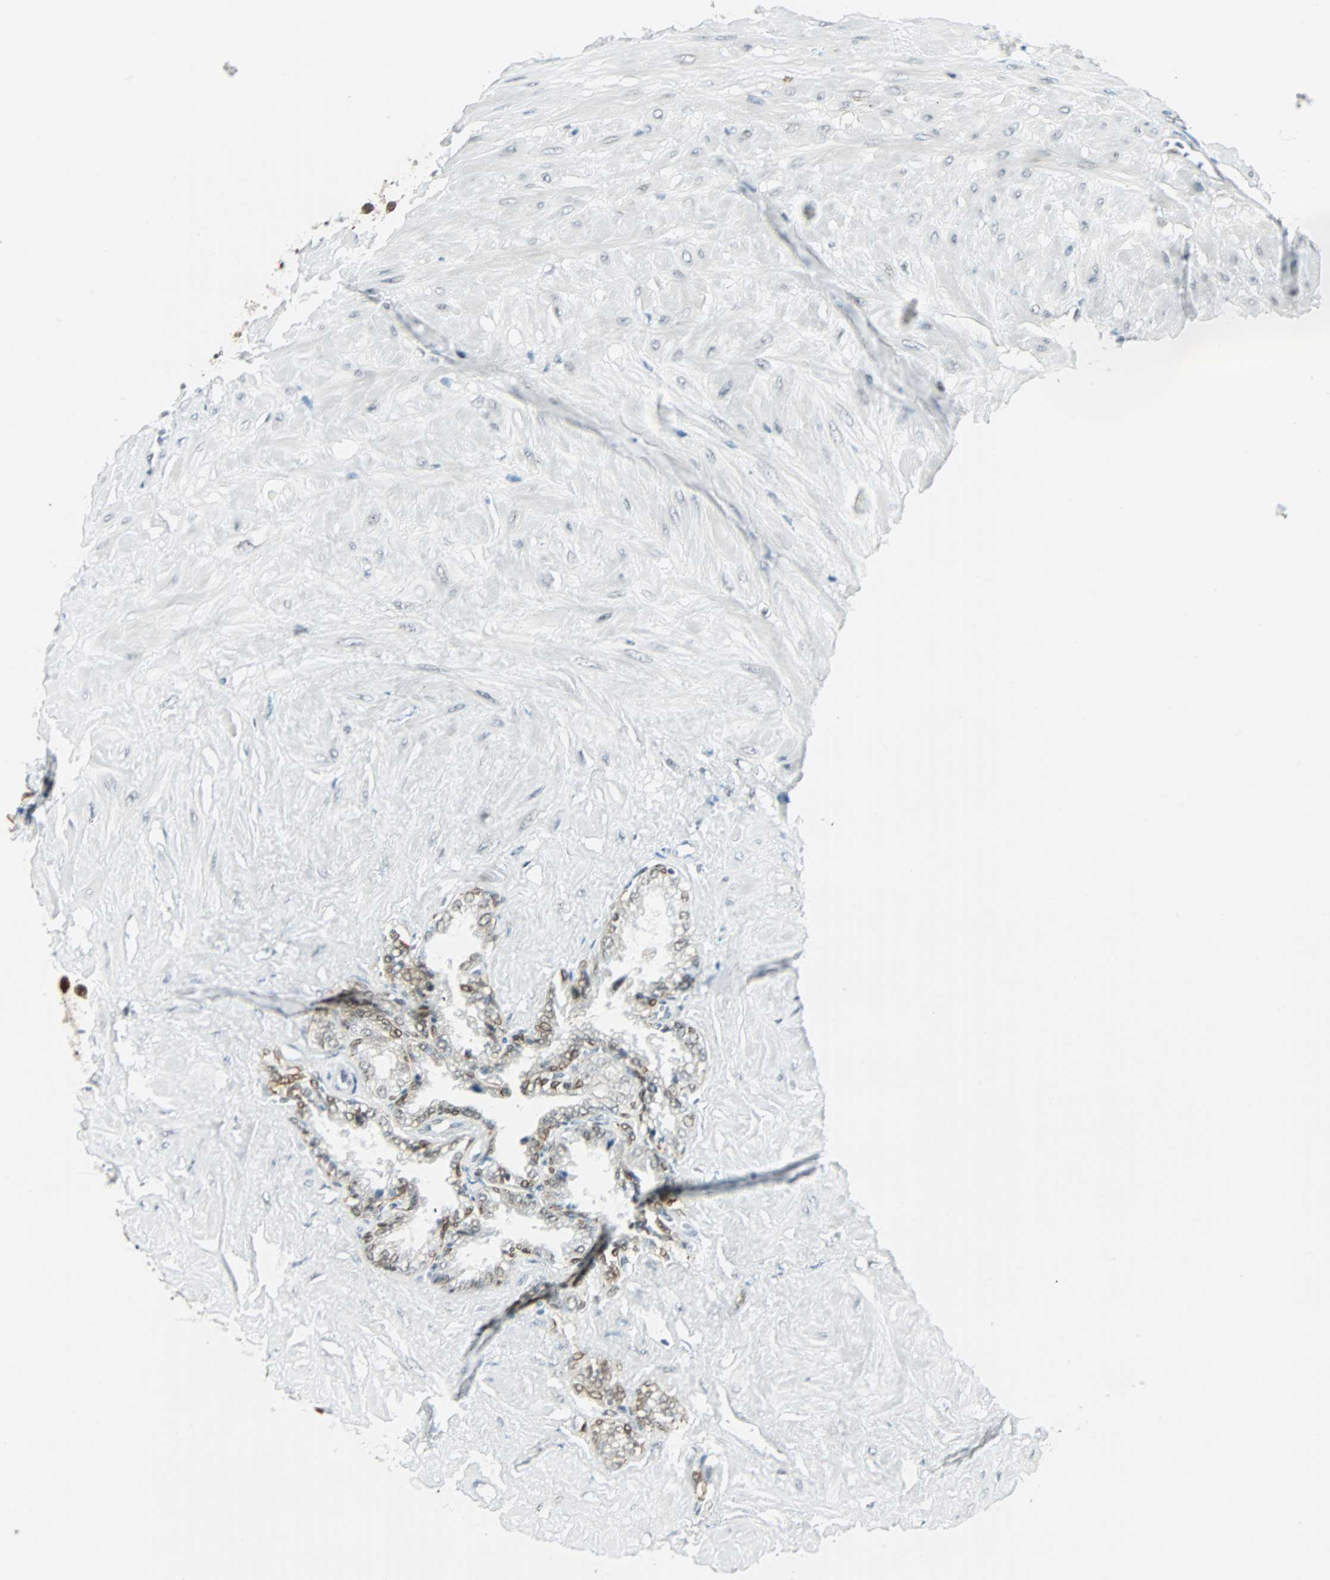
{"staining": {"intensity": "strong", "quantity": ">75%", "location": "cytoplasmic/membranous,nuclear"}, "tissue": "seminal vesicle", "cell_type": "Glandular cells", "image_type": "normal", "snomed": [{"axis": "morphology", "description": "Normal tissue, NOS"}, {"axis": "topography", "description": "Seminal veicle"}], "caption": "A photomicrograph showing strong cytoplasmic/membranous,nuclear staining in approximately >75% of glandular cells in benign seminal vesicle, as visualized by brown immunohistochemical staining.", "gene": "NELFE", "patient": {"sex": "male", "age": 46}}